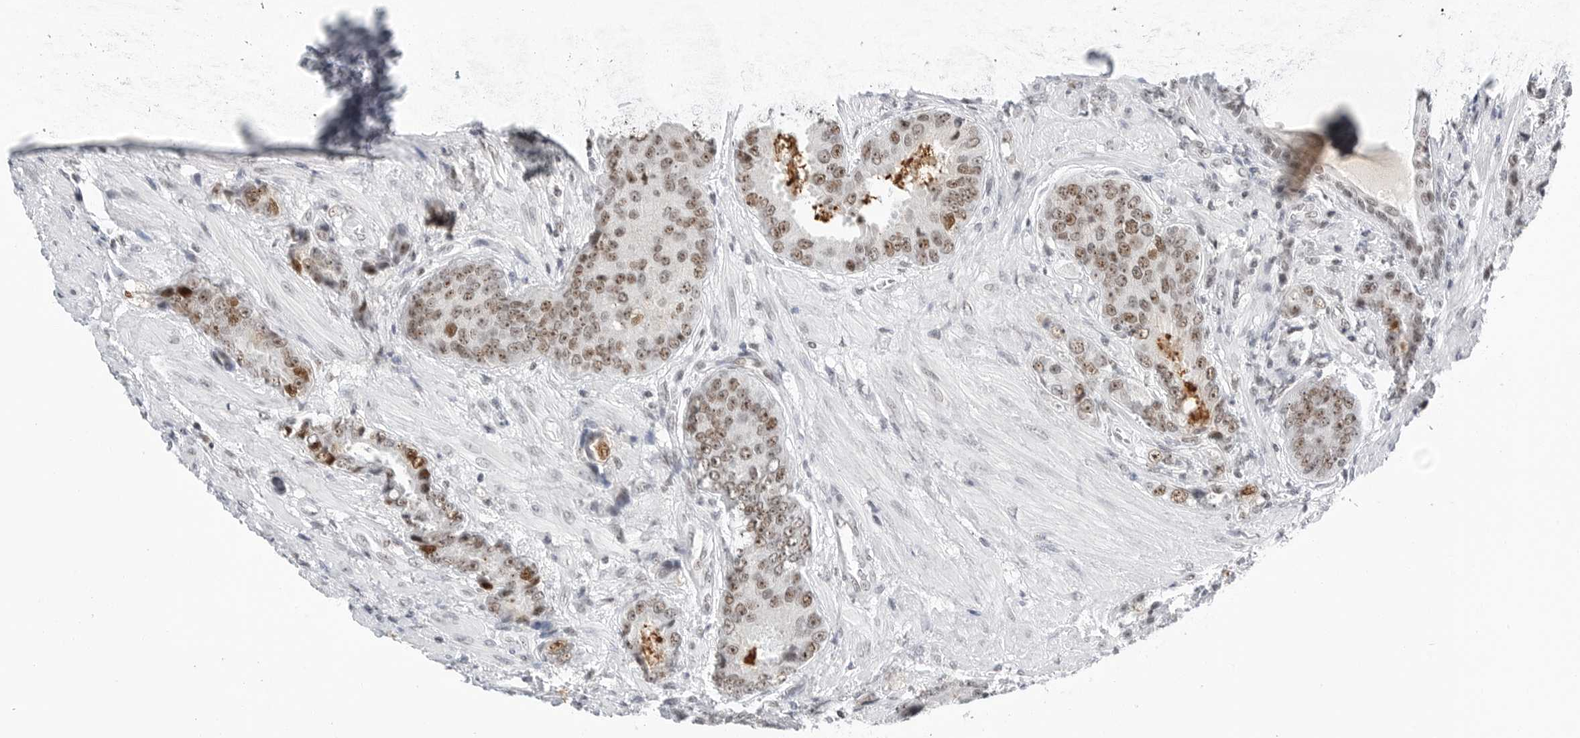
{"staining": {"intensity": "moderate", "quantity": ">75%", "location": "nuclear"}, "tissue": "prostate cancer", "cell_type": "Tumor cells", "image_type": "cancer", "snomed": [{"axis": "morphology", "description": "Adenocarcinoma, High grade"}, {"axis": "topography", "description": "Prostate"}], "caption": "Prostate cancer (adenocarcinoma (high-grade)) tissue displays moderate nuclear positivity in approximately >75% of tumor cells, visualized by immunohistochemistry.", "gene": "WRAP53", "patient": {"sex": "male", "age": 60}}